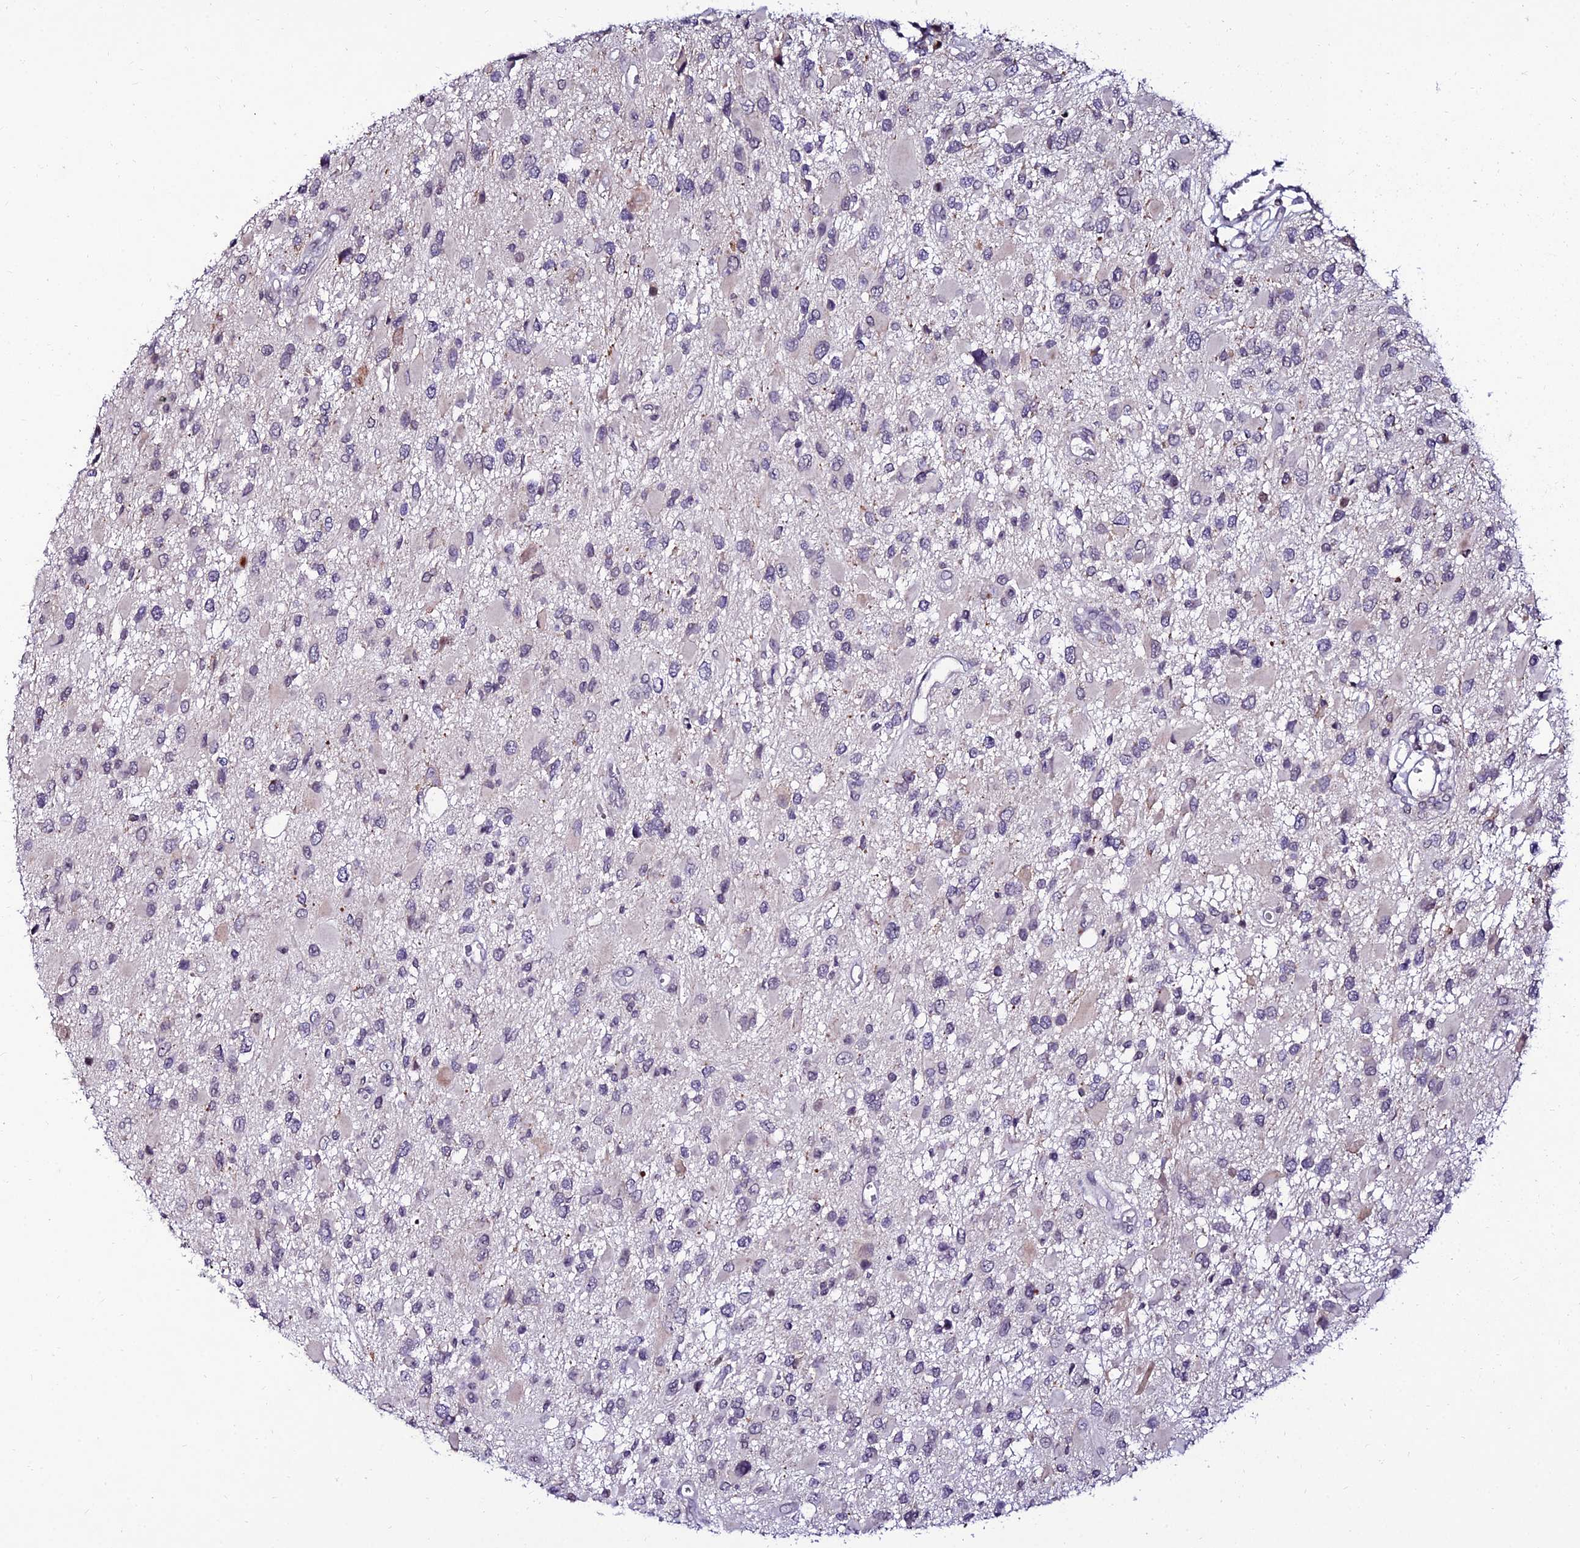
{"staining": {"intensity": "negative", "quantity": "none", "location": "none"}, "tissue": "glioma", "cell_type": "Tumor cells", "image_type": "cancer", "snomed": [{"axis": "morphology", "description": "Glioma, malignant, High grade"}, {"axis": "topography", "description": "Brain"}], "caption": "IHC photomicrograph of neoplastic tissue: human malignant high-grade glioma stained with DAB (3,3'-diaminobenzidine) reveals no significant protein staining in tumor cells.", "gene": "CDNF", "patient": {"sex": "male", "age": 53}}